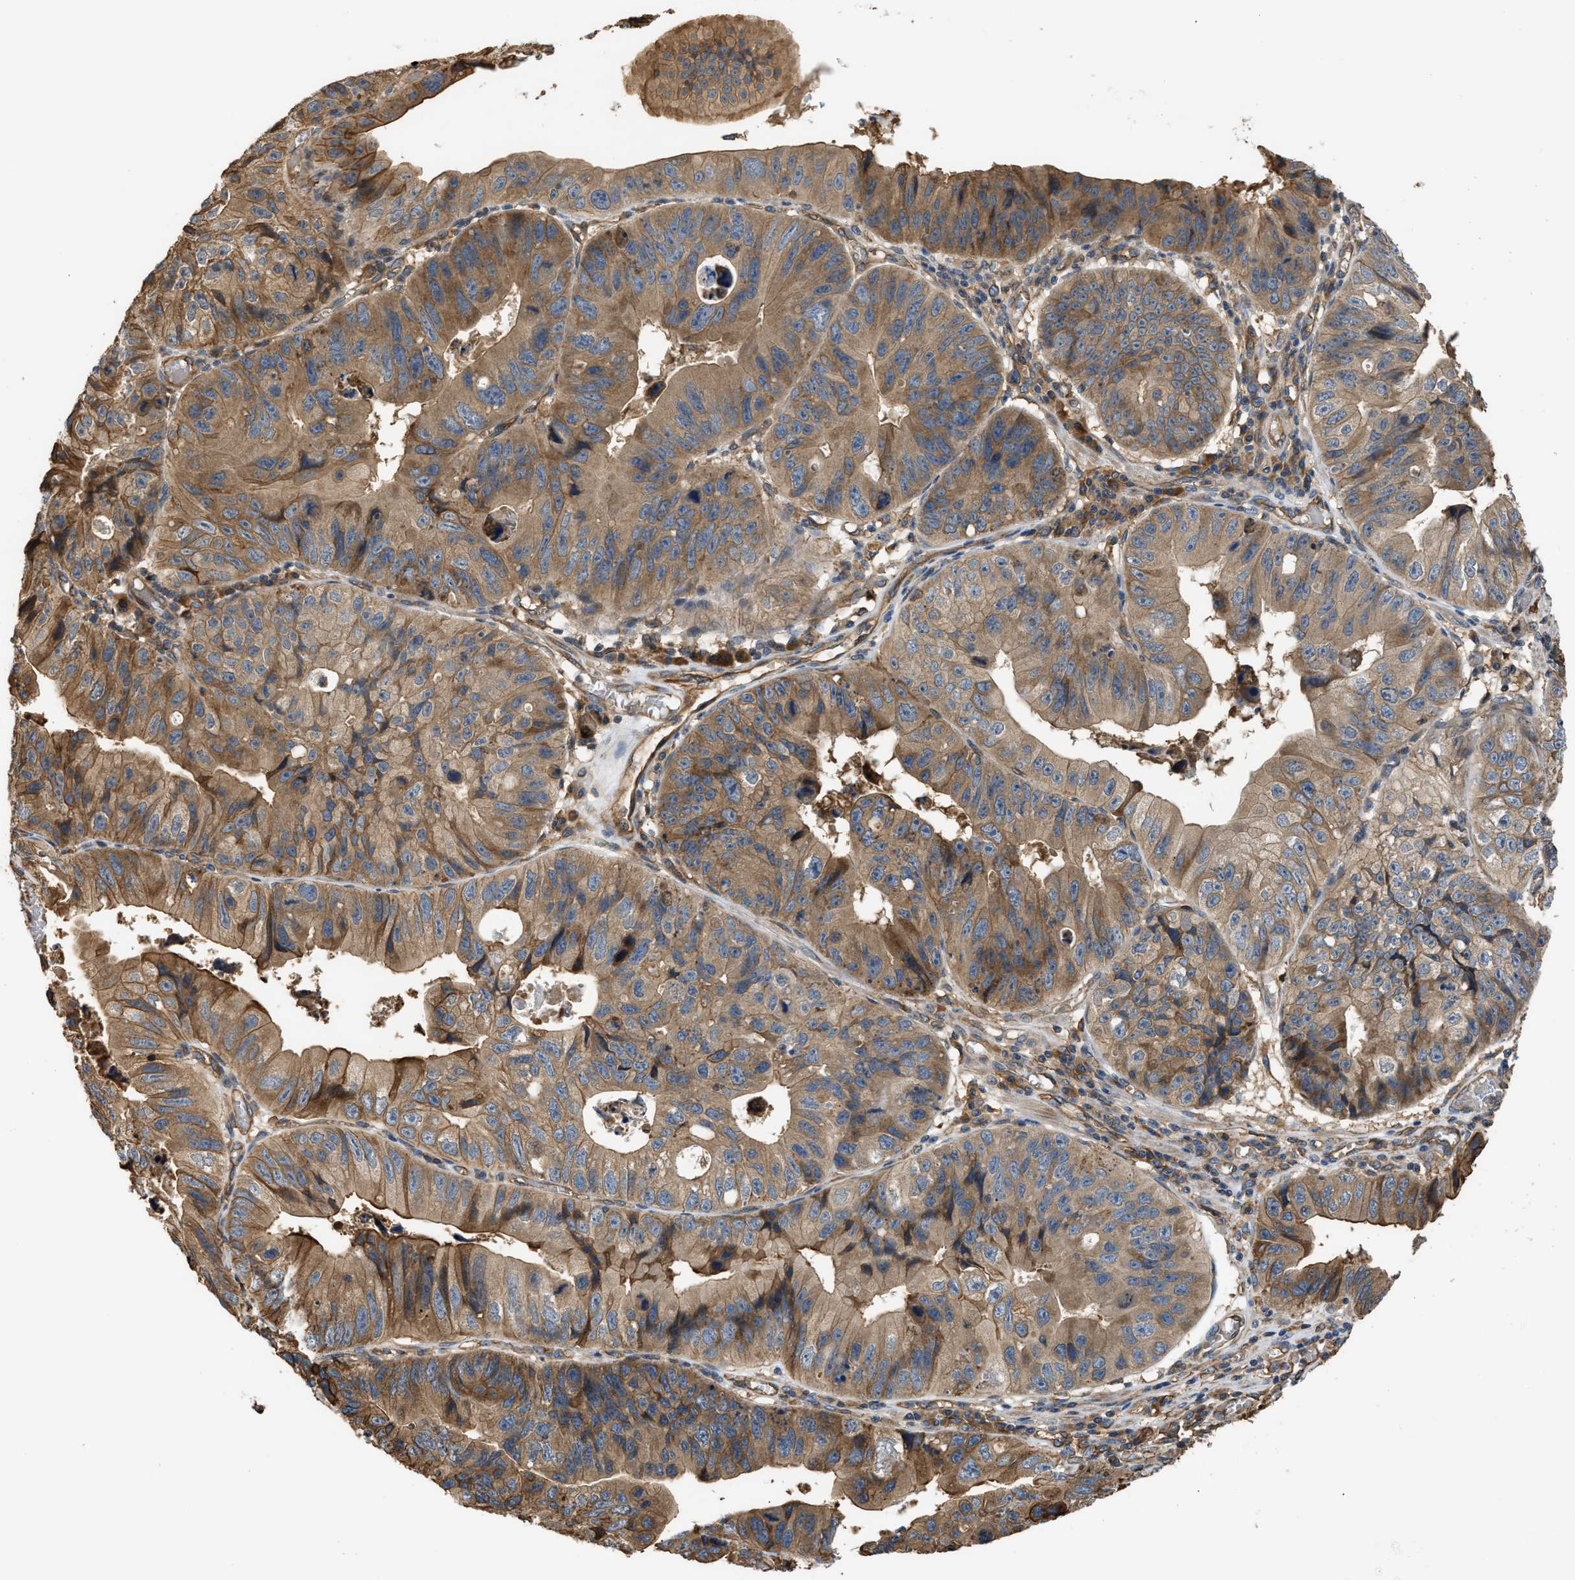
{"staining": {"intensity": "moderate", "quantity": ">75%", "location": "cytoplasmic/membranous"}, "tissue": "stomach cancer", "cell_type": "Tumor cells", "image_type": "cancer", "snomed": [{"axis": "morphology", "description": "Adenocarcinoma, NOS"}, {"axis": "topography", "description": "Stomach"}], "caption": "Stomach cancer tissue shows moderate cytoplasmic/membranous expression in approximately >75% of tumor cells, visualized by immunohistochemistry.", "gene": "DDHD2", "patient": {"sex": "male", "age": 59}}